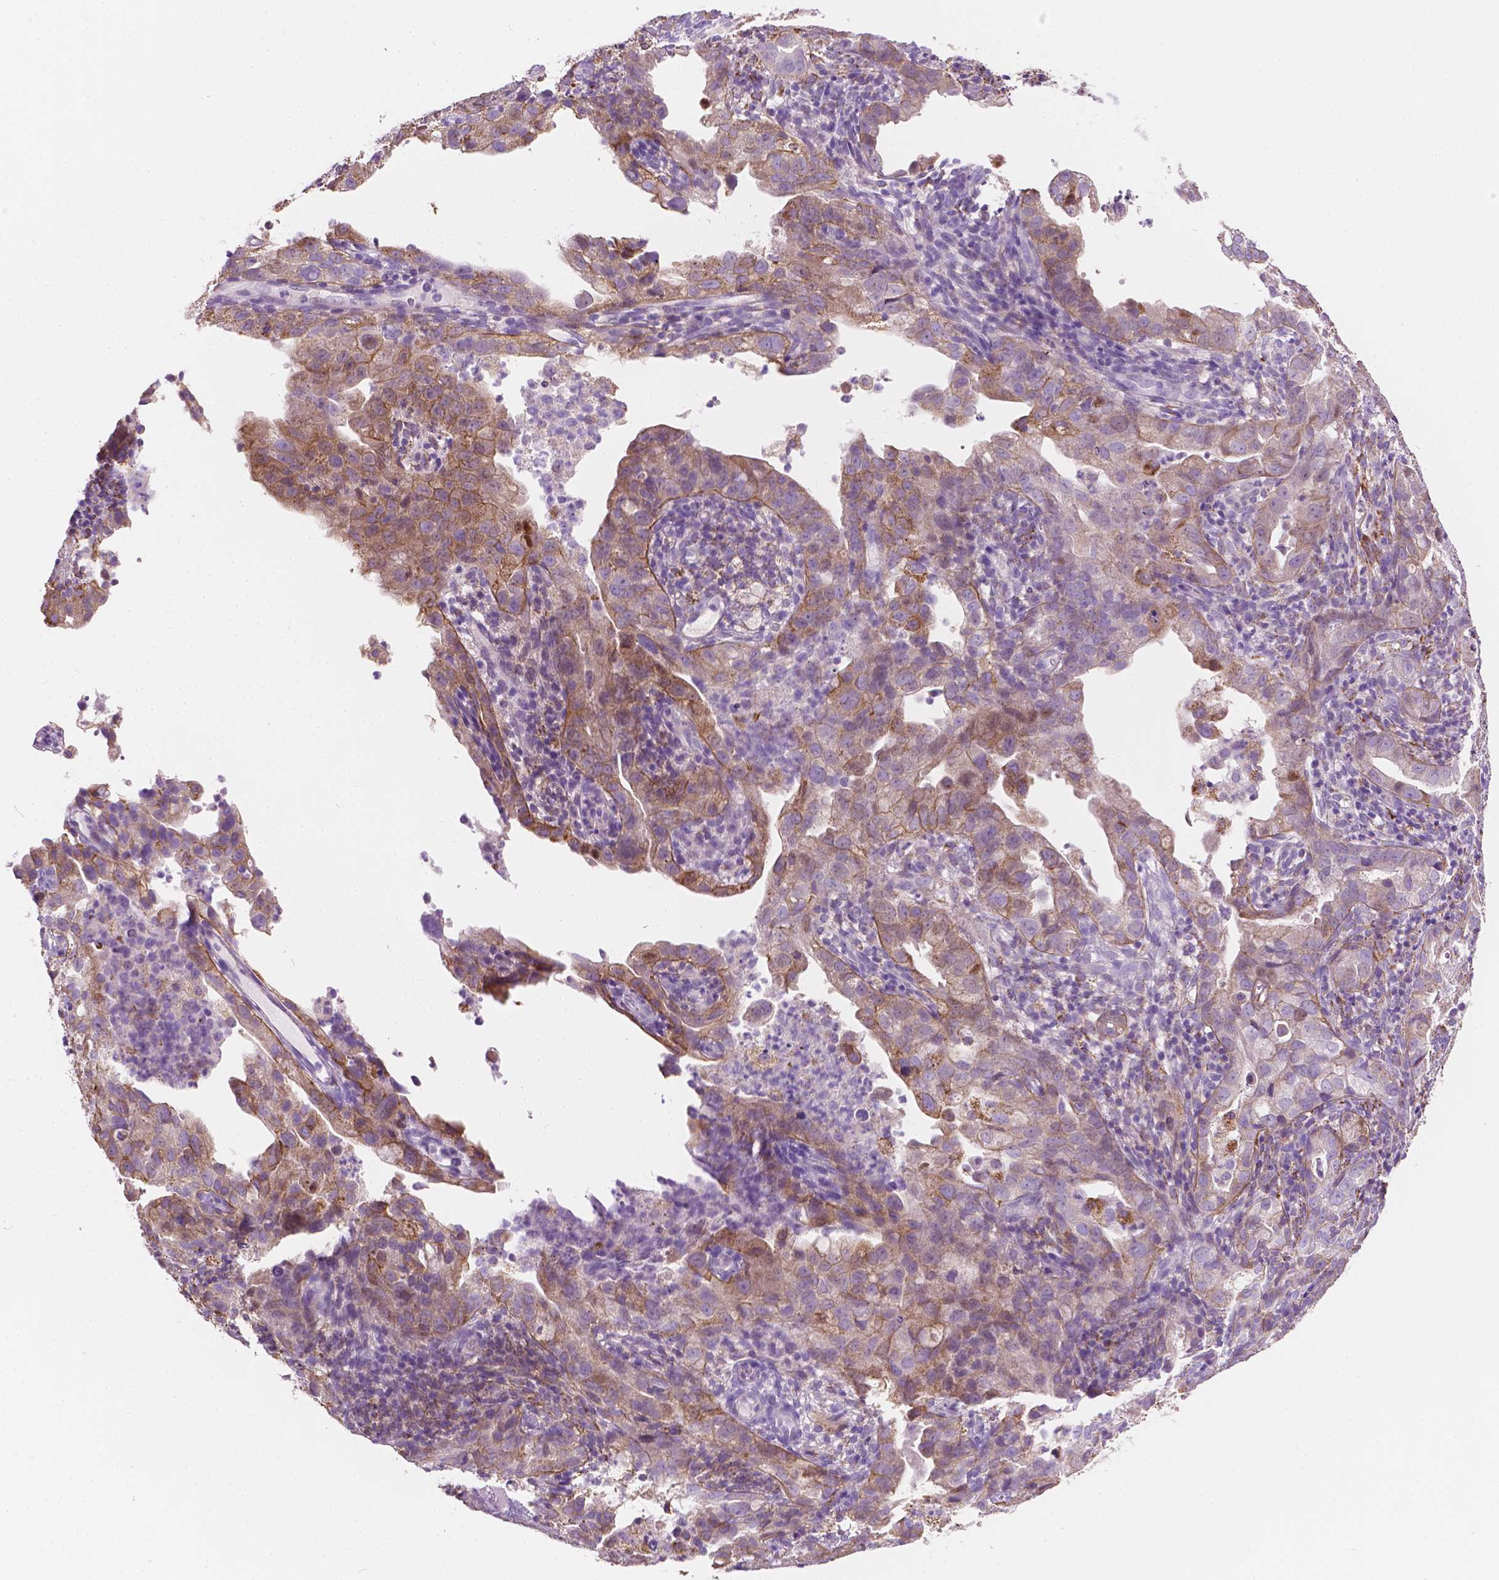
{"staining": {"intensity": "weak", "quantity": ">75%", "location": "cytoplasmic/membranous"}, "tissue": "endometrial cancer", "cell_type": "Tumor cells", "image_type": "cancer", "snomed": [{"axis": "morphology", "description": "Adenocarcinoma, NOS"}, {"axis": "topography", "description": "Endometrium"}], "caption": "Human endometrial cancer stained for a protein (brown) demonstrates weak cytoplasmic/membranous positive expression in about >75% of tumor cells.", "gene": "NOS1AP", "patient": {"sex": "female", "age": 57}}